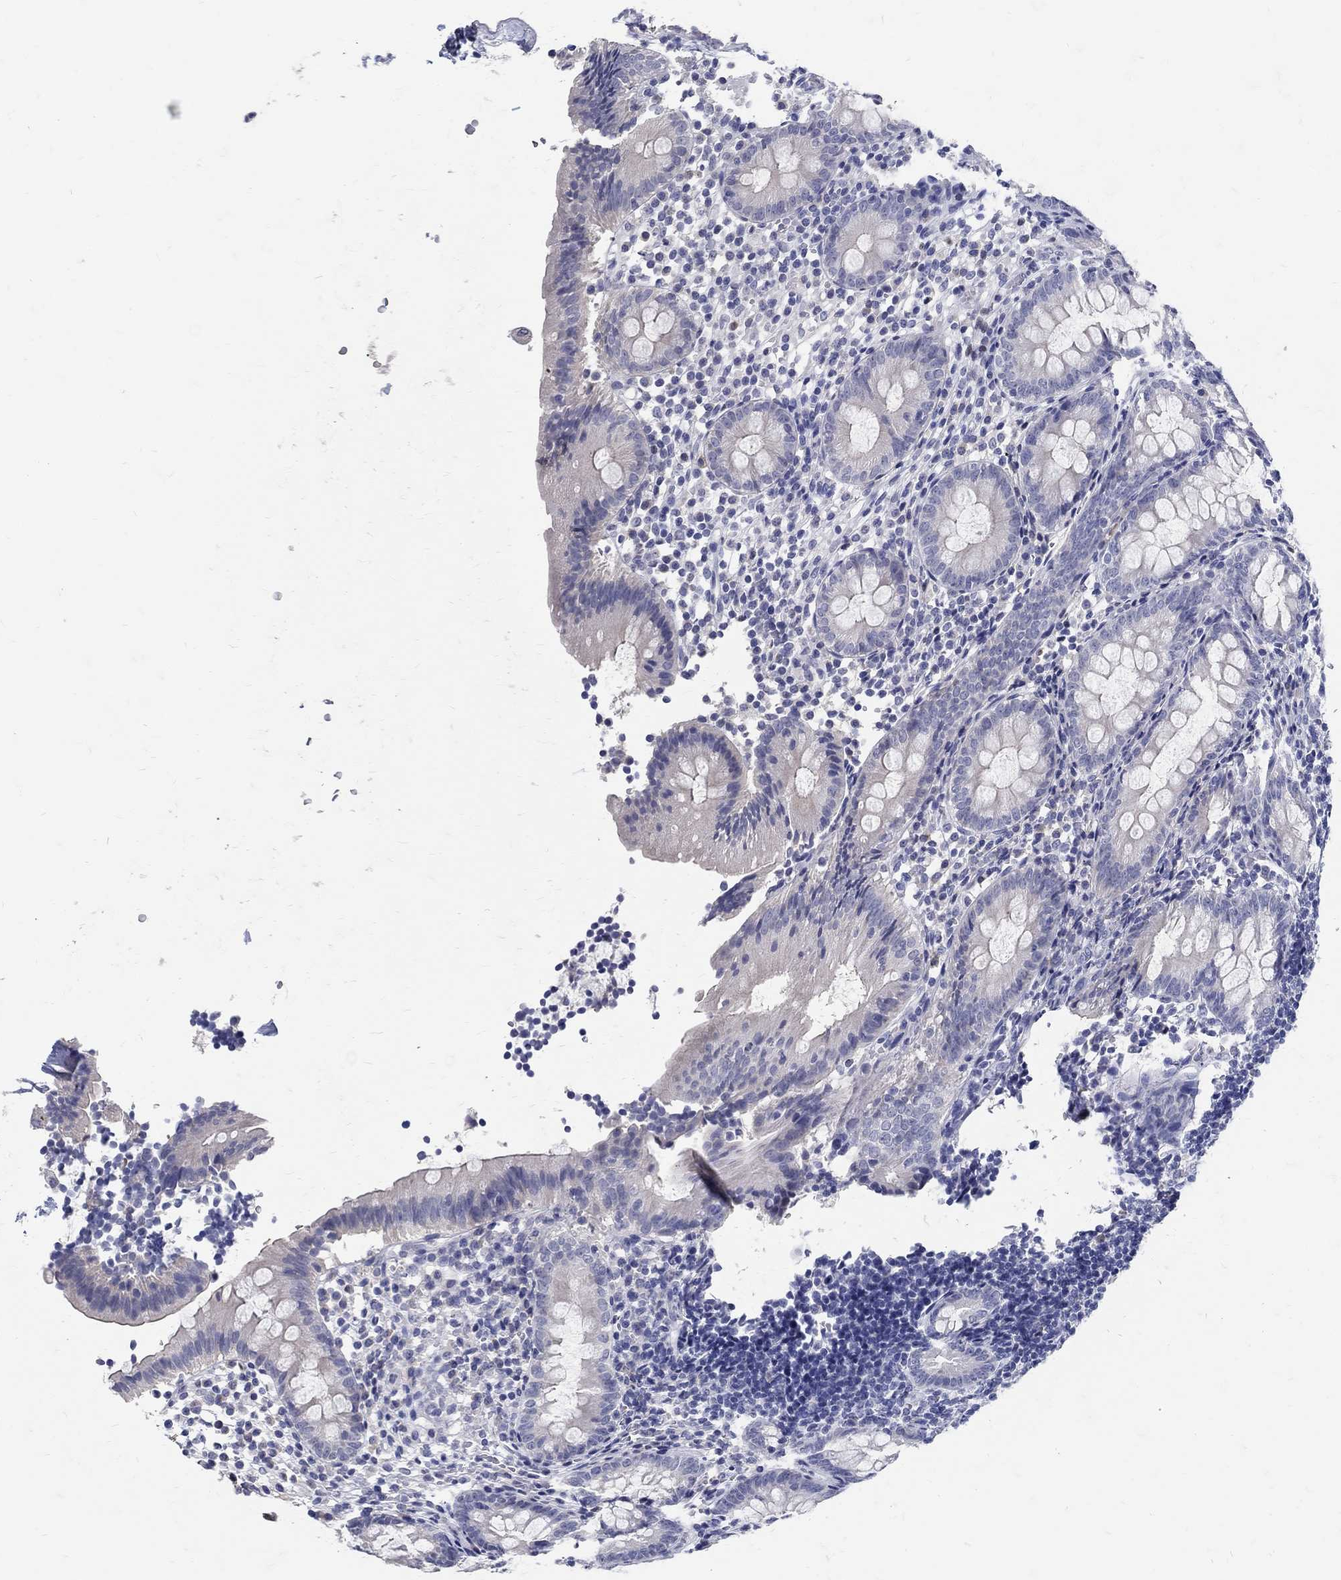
{"staining": {"intensity": "negative", "quantity": "none", "location": "none"}, "tissue": "appendix", "cell_type": "Glandular cells", "image_type": "normal", "snomed": [{"axis": "morphology", "description": "Normal tissue, NOS"}, {"axis": "topography", "description": "Appendix"}], "caption": "Glandular cells are negative for brown protein staining in normal appendix. Nuclei are stained in blue.", "gene": "SOX2", "patient": {"sex": "female", "age": 40}}